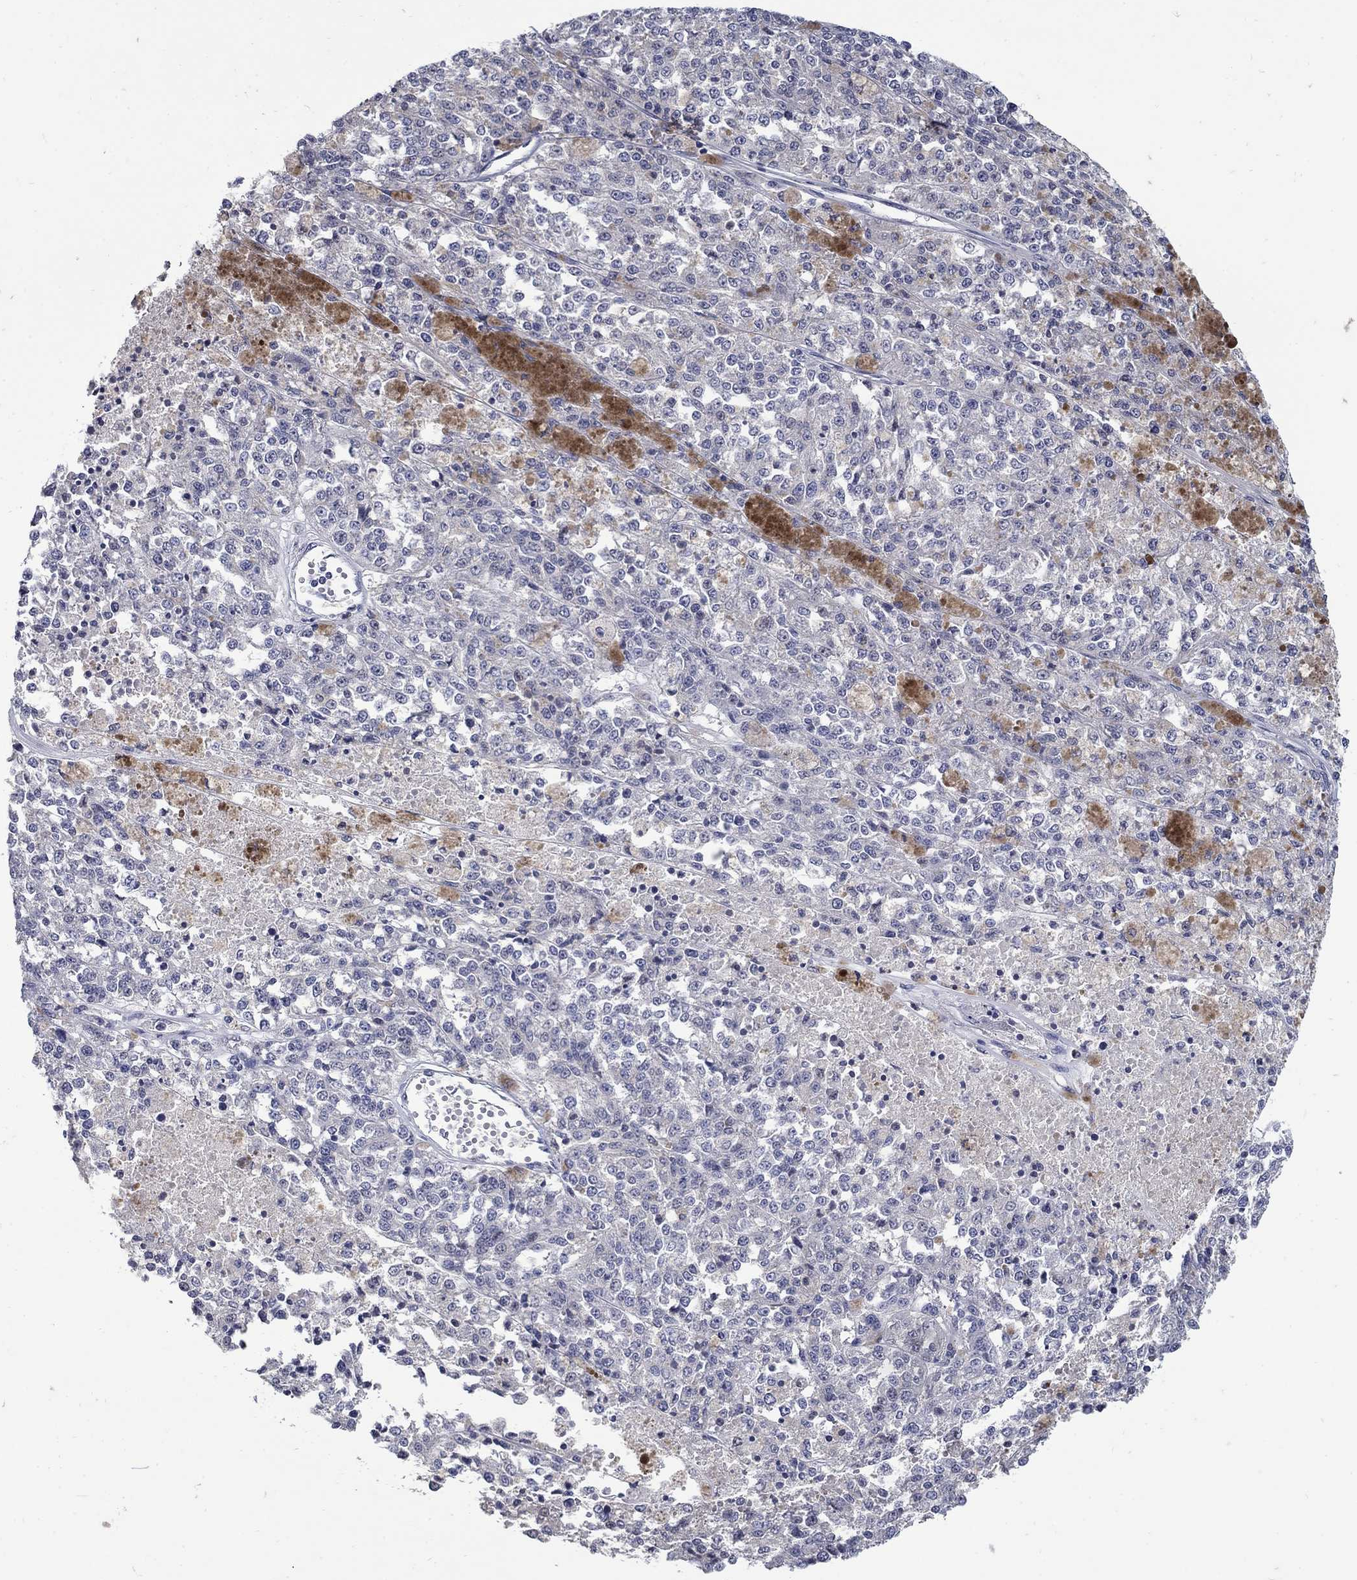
{"staining": {"intensity": "negative", "quantity": "none", "location": "none"}, "tissue": "melanoma", "cell_type": "Tumor cells", "image_type": "cancer", "snomed": [{"axis": "morphology", "description": "Malignant melanoma, Metastatic site"}, {"axis": "topography", "description": "Lymph node"}], "caption": "Protein analysis of malignant melanoma (metastatic site) displays no significant positivity in tumor cells.", "gene": "CETN1", "patient": {"sex": "female", "age": 64}}